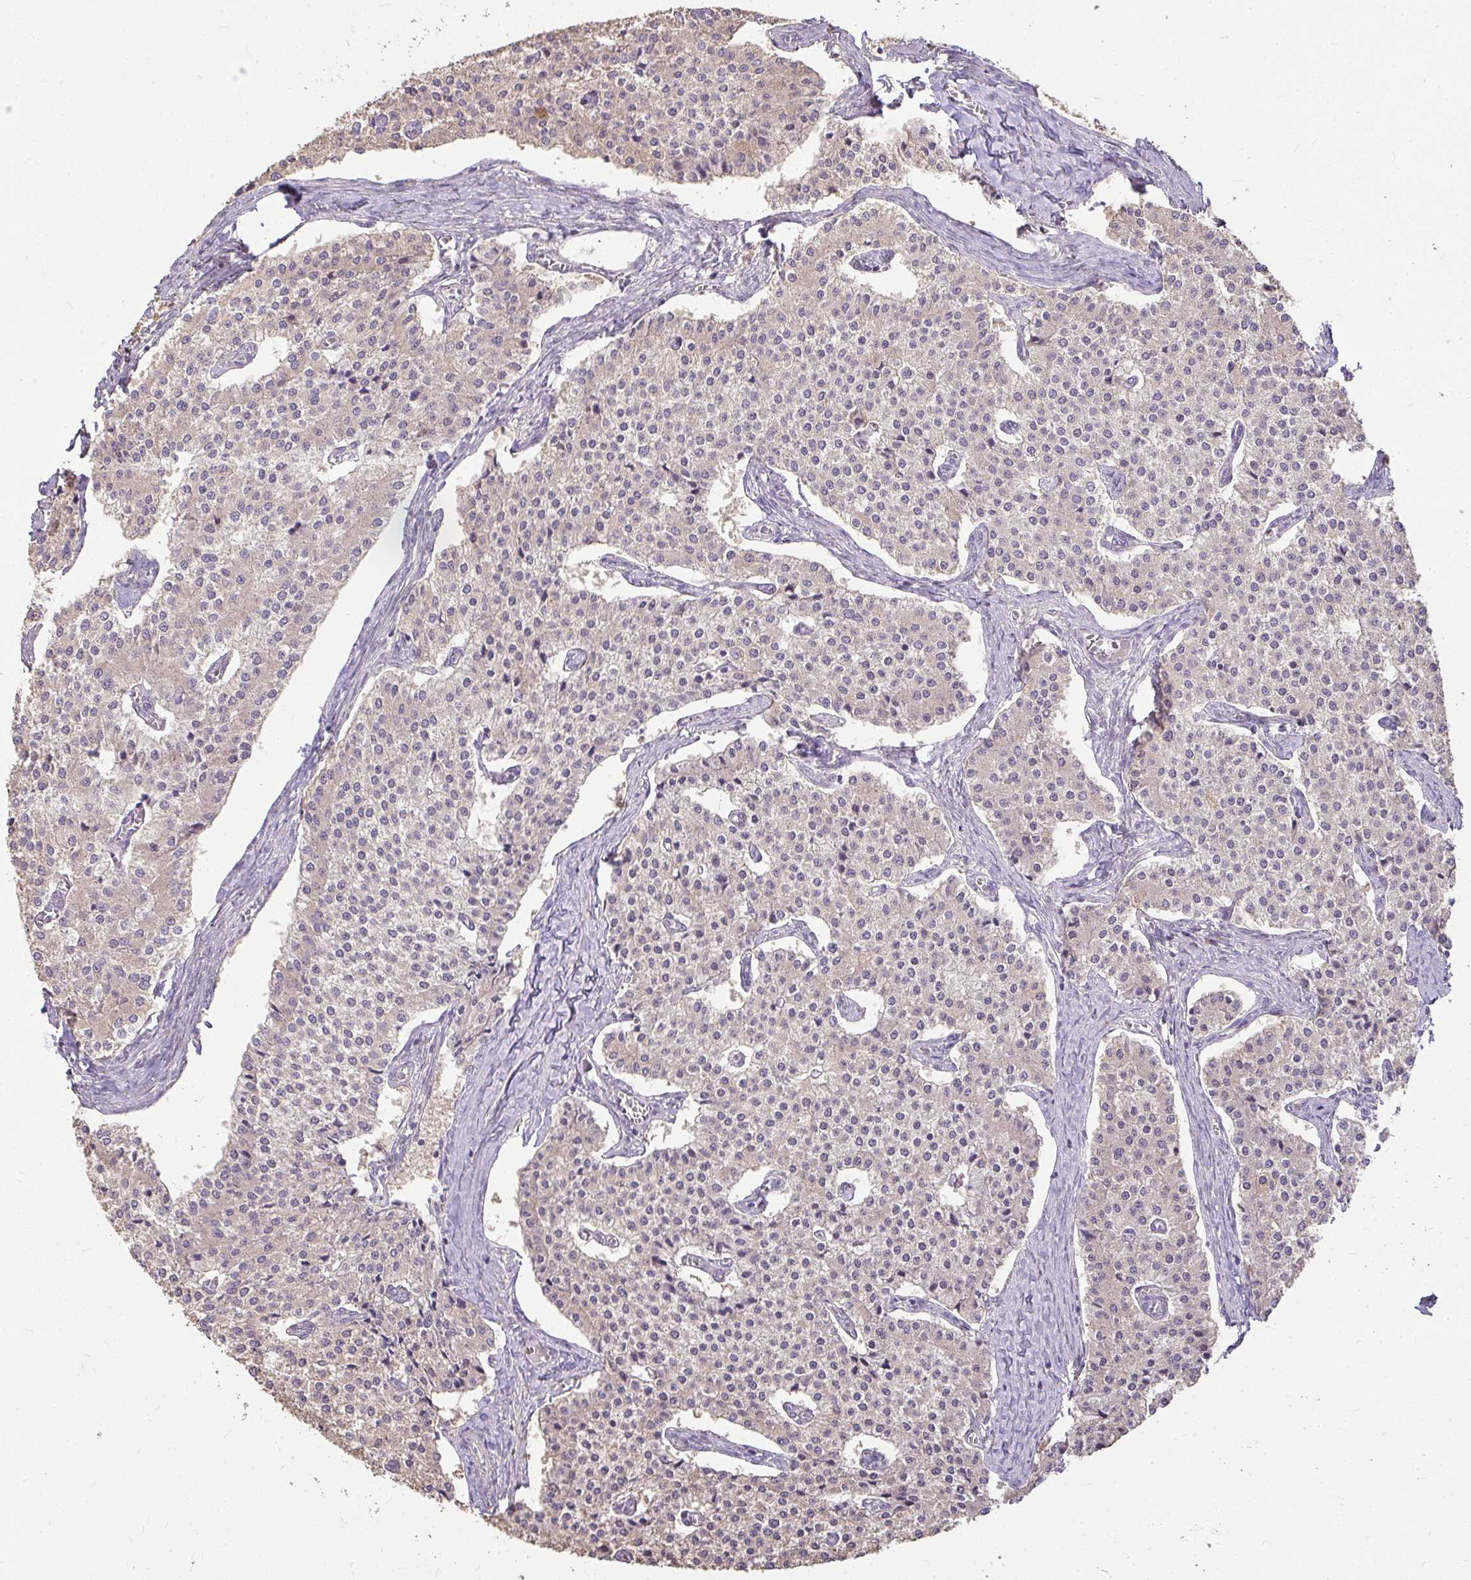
{"staining": {"intensity": "weak", "quantity": "25%-75%", "location": "cytoplasmic/membranous"}, "tissue": "carcinoid", "cell_type": "Tumor cells", "image_type": "cancer", "snomed": [{"axis": "morphology", "description": "Carcinoid, malignant, NOS"}, {"axis": "topography", "description": "Colon"}], "caption": "A high-resolution histopathology image shows IHC staining of malignant carcinoid, which reveals weak cytoplasmic/membranous staining in approximately 25%-75% of tumor cells. Using DAB (brown) and hematoxylin (blue) stains, captured at high magnification using brightfield microscopy.", "gene": "BRINP3", "patient": {"sex": "female", "age": 52}}